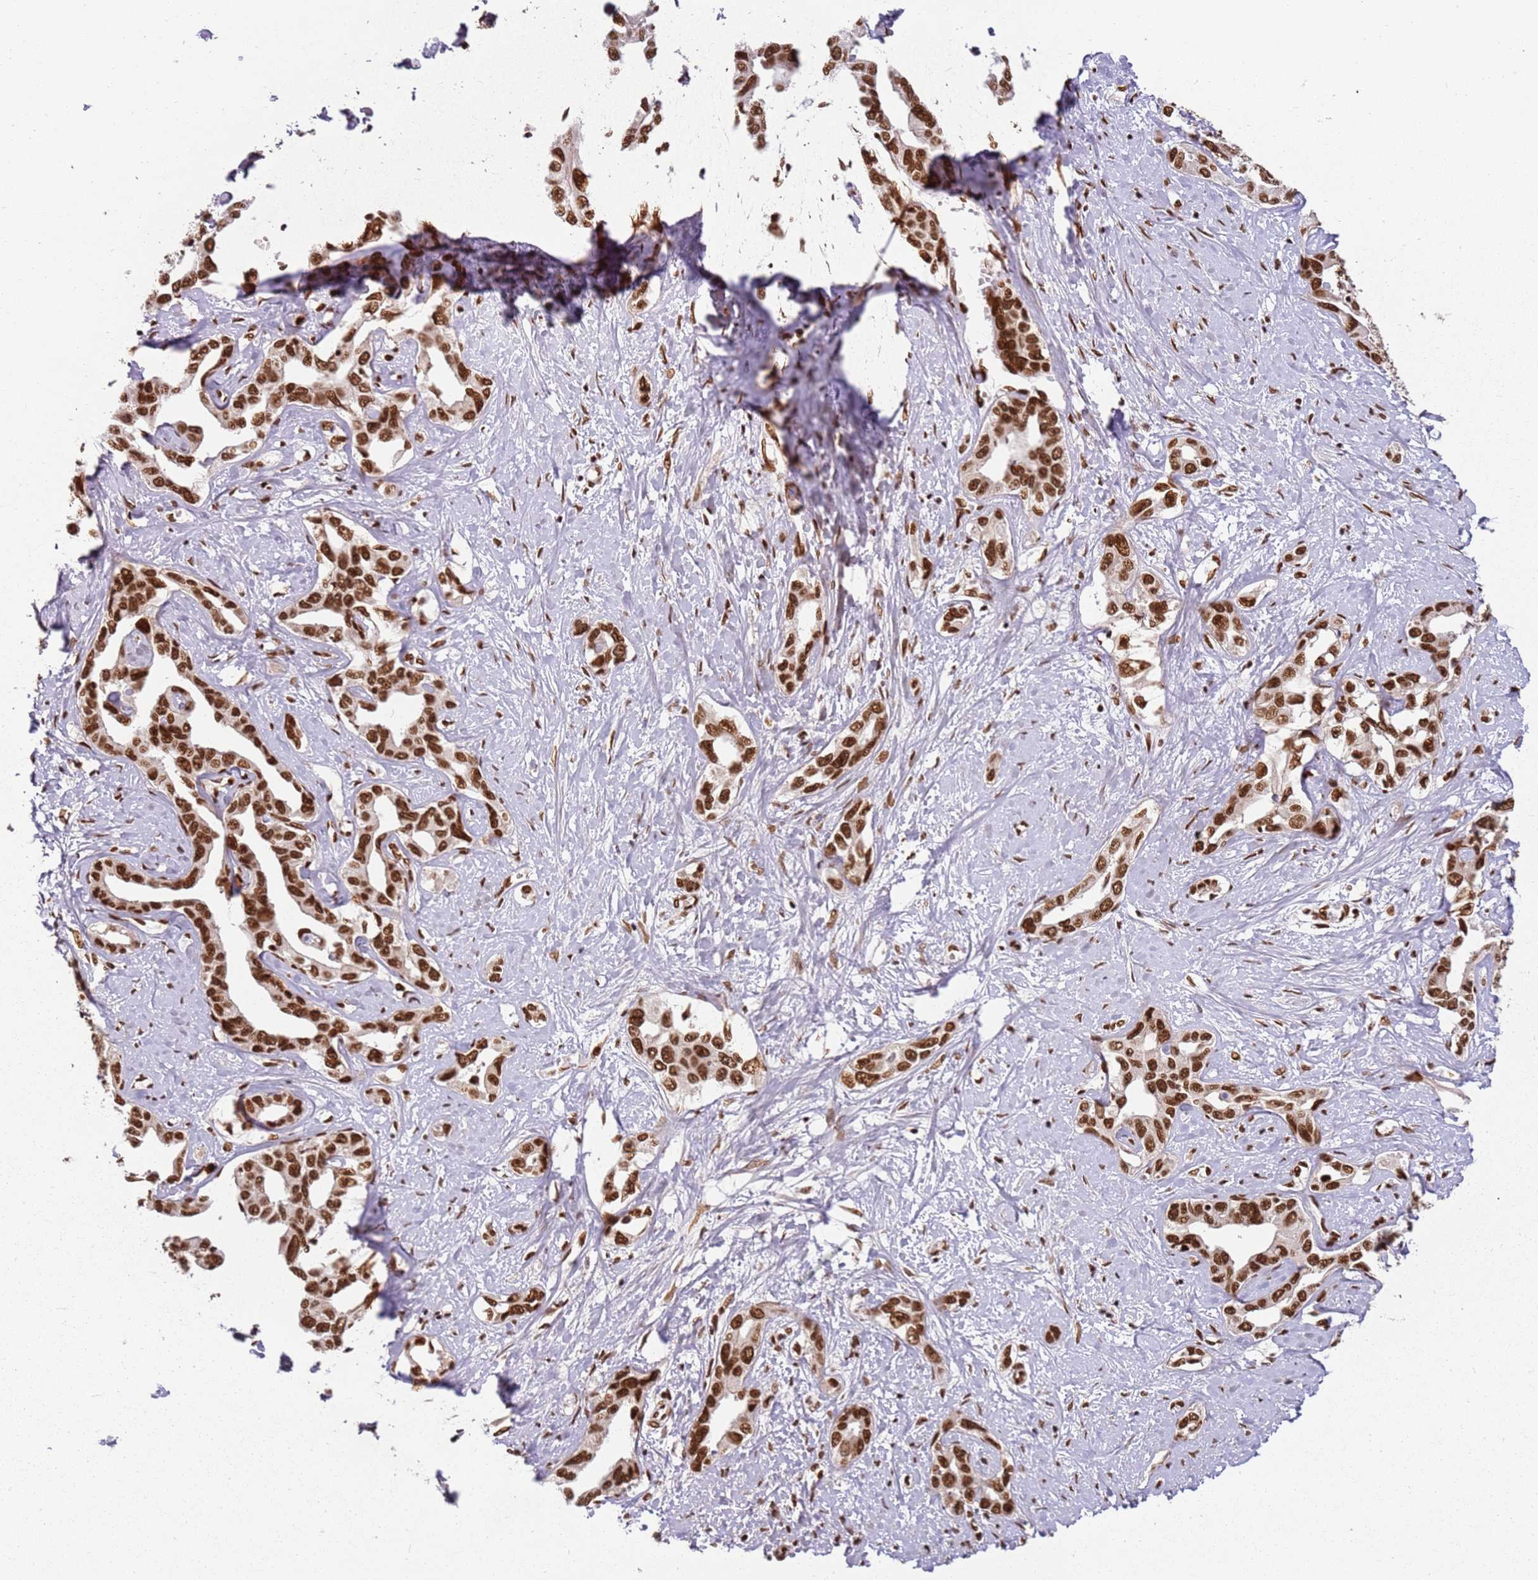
{"staining": {"intensity": "strong", "quantity": ">75%", "location": "nuclear"}, "tissue": "liver cancer", "cell_type": "Tumor cells", "image_type": "cancer", "snomed": [{"axis": "morphology", "description": "Cholangiocarcinoma"}, {"axis": "topography", "description": "Liver"}], "caption": "A high amount of strong nuclear staining is present in about >75% of tumor cells in liver cholangiocarcinoma tissue. (IHC, brightfield microscopy, high magnification).", "gene": "TENT4A", "patient": {"sex": "male", "age": 59}}